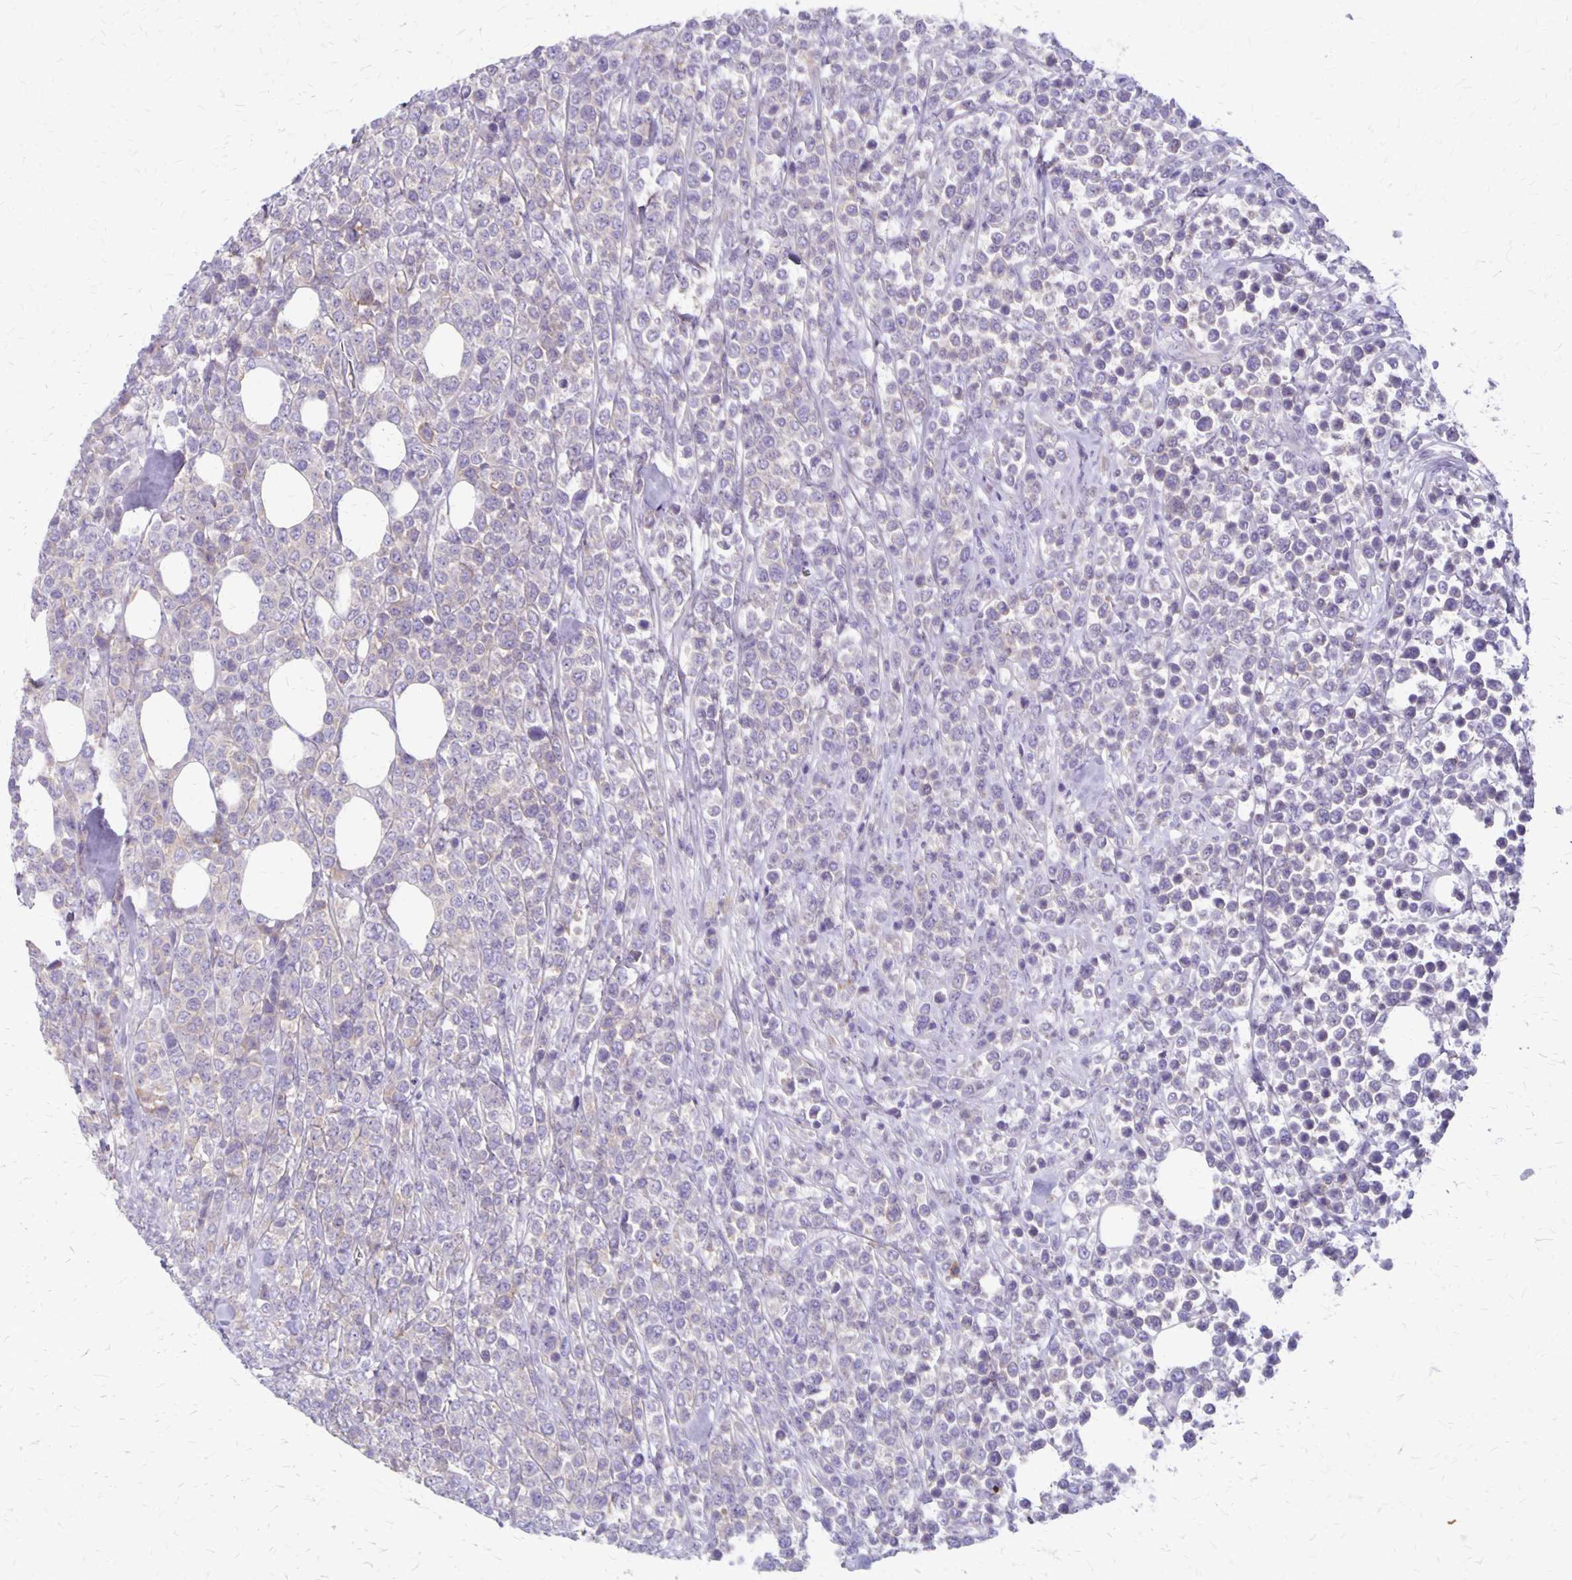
{"staining": {"intensity": "negative", "quantity": "none", "location": "none"}, "tissue": "lymphoma", "cell_type": "Tumor cells", "image_type": "cancer", "snomed": [{"axis": "morphology", "description": "Malignant lymphoma, non-Hodgkin's type, High grade"}, {"axis": "topography", "description": "Soft tissue"}], "caption": "Human lymphoma stained for a protein using immunohistochemistry shows no staining in tumor cells.", "gene": "HOMER1", "patient": {"sex": "female", "age": 56}}